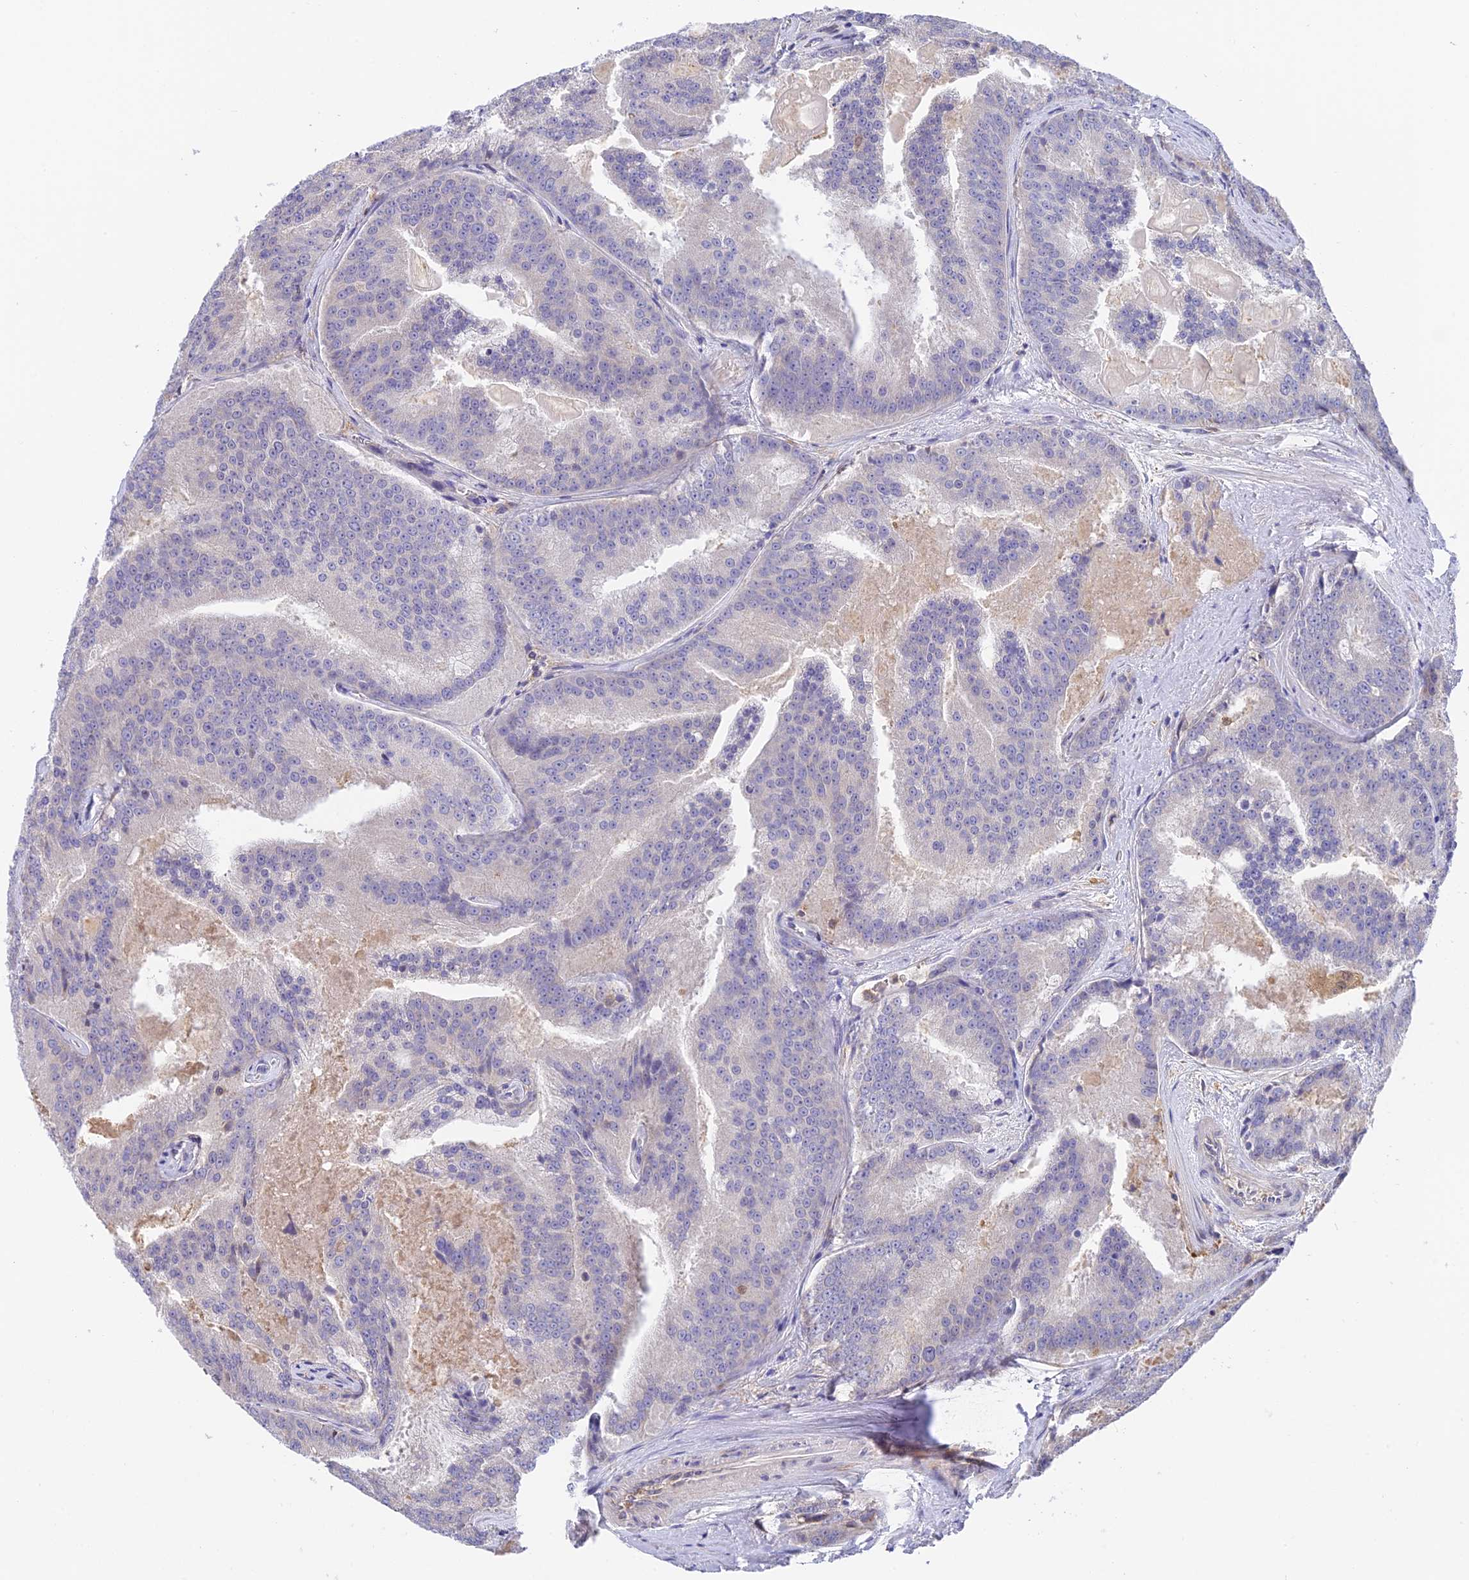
{"staining": {"intensity": "negative", "quantity": "none", "location": "none"}, "tissue": "prostate cancer", "cell_type": "Tumor cells", "image_type": "cancer", "snomed": [{"axis": "morphology", "description": "Adenocarcinoma, High grade"}, {"axis": "topography", "description": "Prostate"}], "caption": "This is a image of IHC staining of high-grade adenocarcinoma (prostate), which shows no positivity in tumor cells.", "gene": "IPO5", "patient": {"sex": "male", "age": 61}}